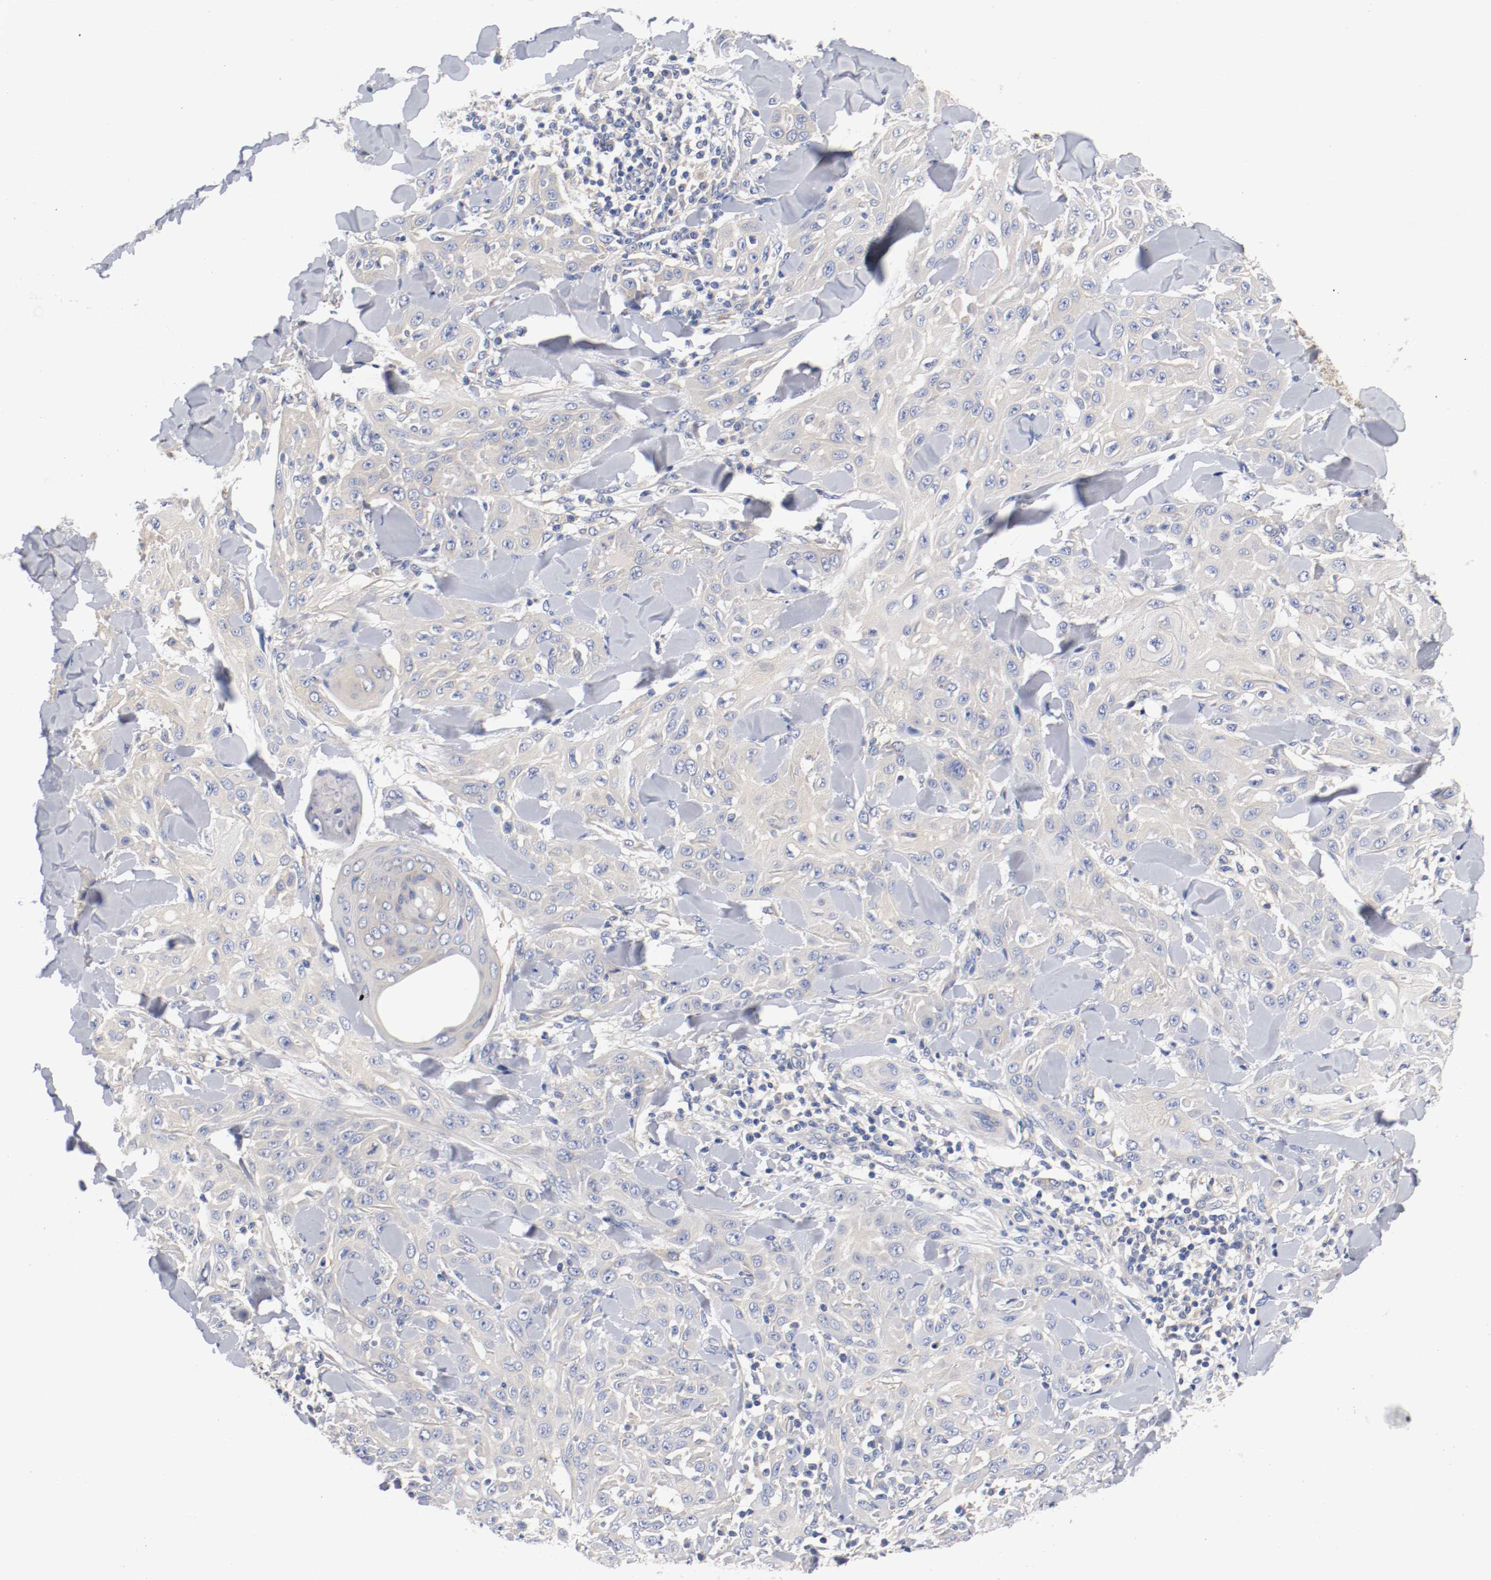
{"staining": {"intensity": "weak", "quantity": "25%-75%", "location": "cytoplasmic/membranous"}, "tissue": "skin cancer", "cell_type": "Tumor cells", "image_type": "cancer", "snomed": [{"axis": "morphology", "description": "Squamous cell carcinoma, NOS"}, {"axis": "topography", "description": "Skin"}], "caption": "Immunohistochemical staining of human squamous cell carcinoma (skin) displays low levels of weak cytoplasmic/membranous expression in about 25%-75% of tumor cells.", "gene": "HGS", "patient": {"sex": "male", "age": 24}}